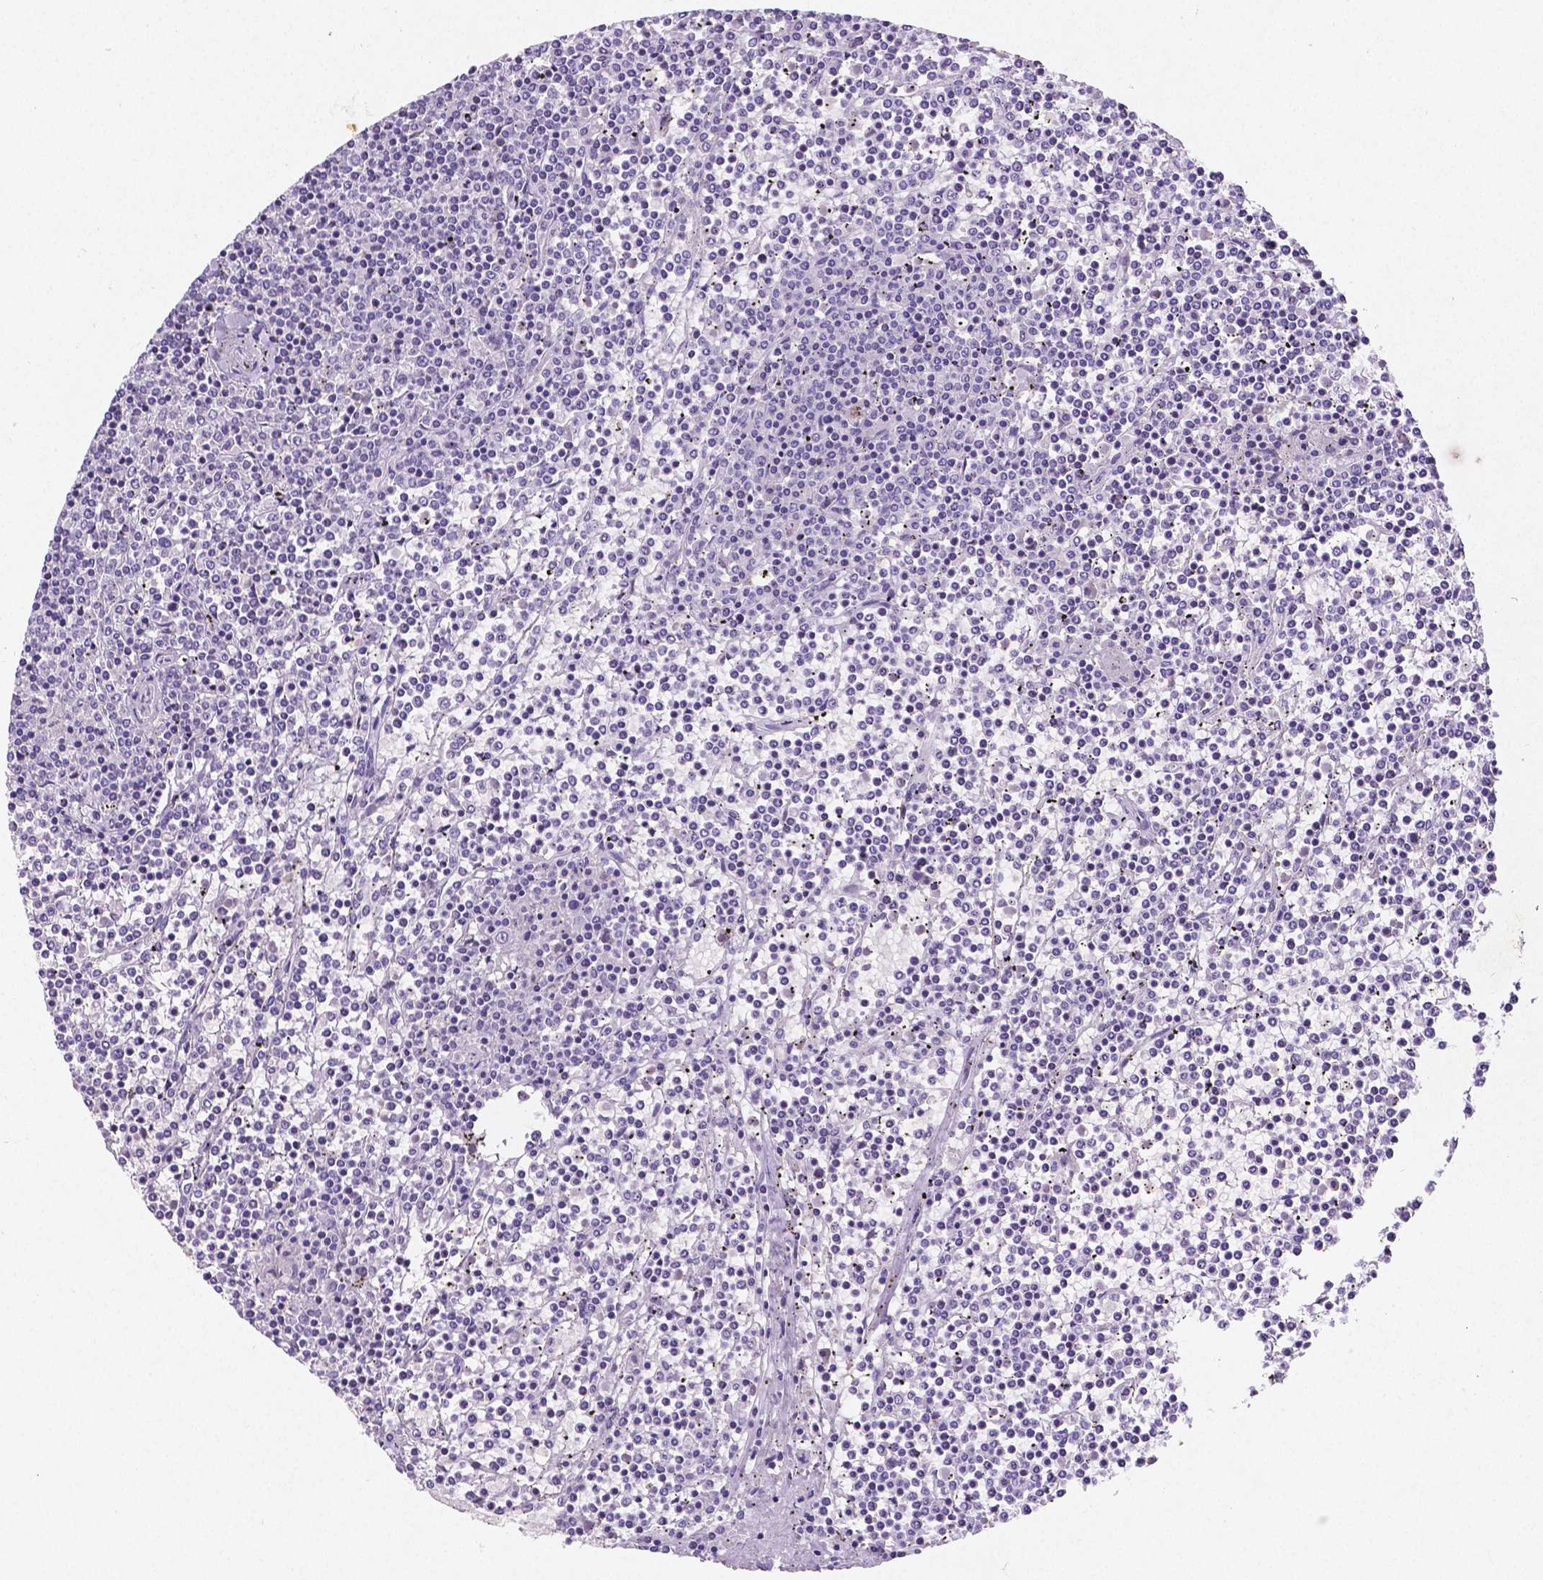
{"staining": {"intensity": "negative", "quantity": "none", "location": "none"}, "tissue": "lymphoma", "cell_type": "Tumor cells", "image_type": "cancer", "snomed": [{"axis": "morphology", "description": "Malignant lymphoma, non-Hodgkin's type, Low grade"}, {"axis": "topography", "description": "Spleen"}], "caption": "Micrograph shows no significant protein staining in tumor cells of lymphoma.", "gene": "SATB2", "patient": {"sex": "female", "age": 19}}